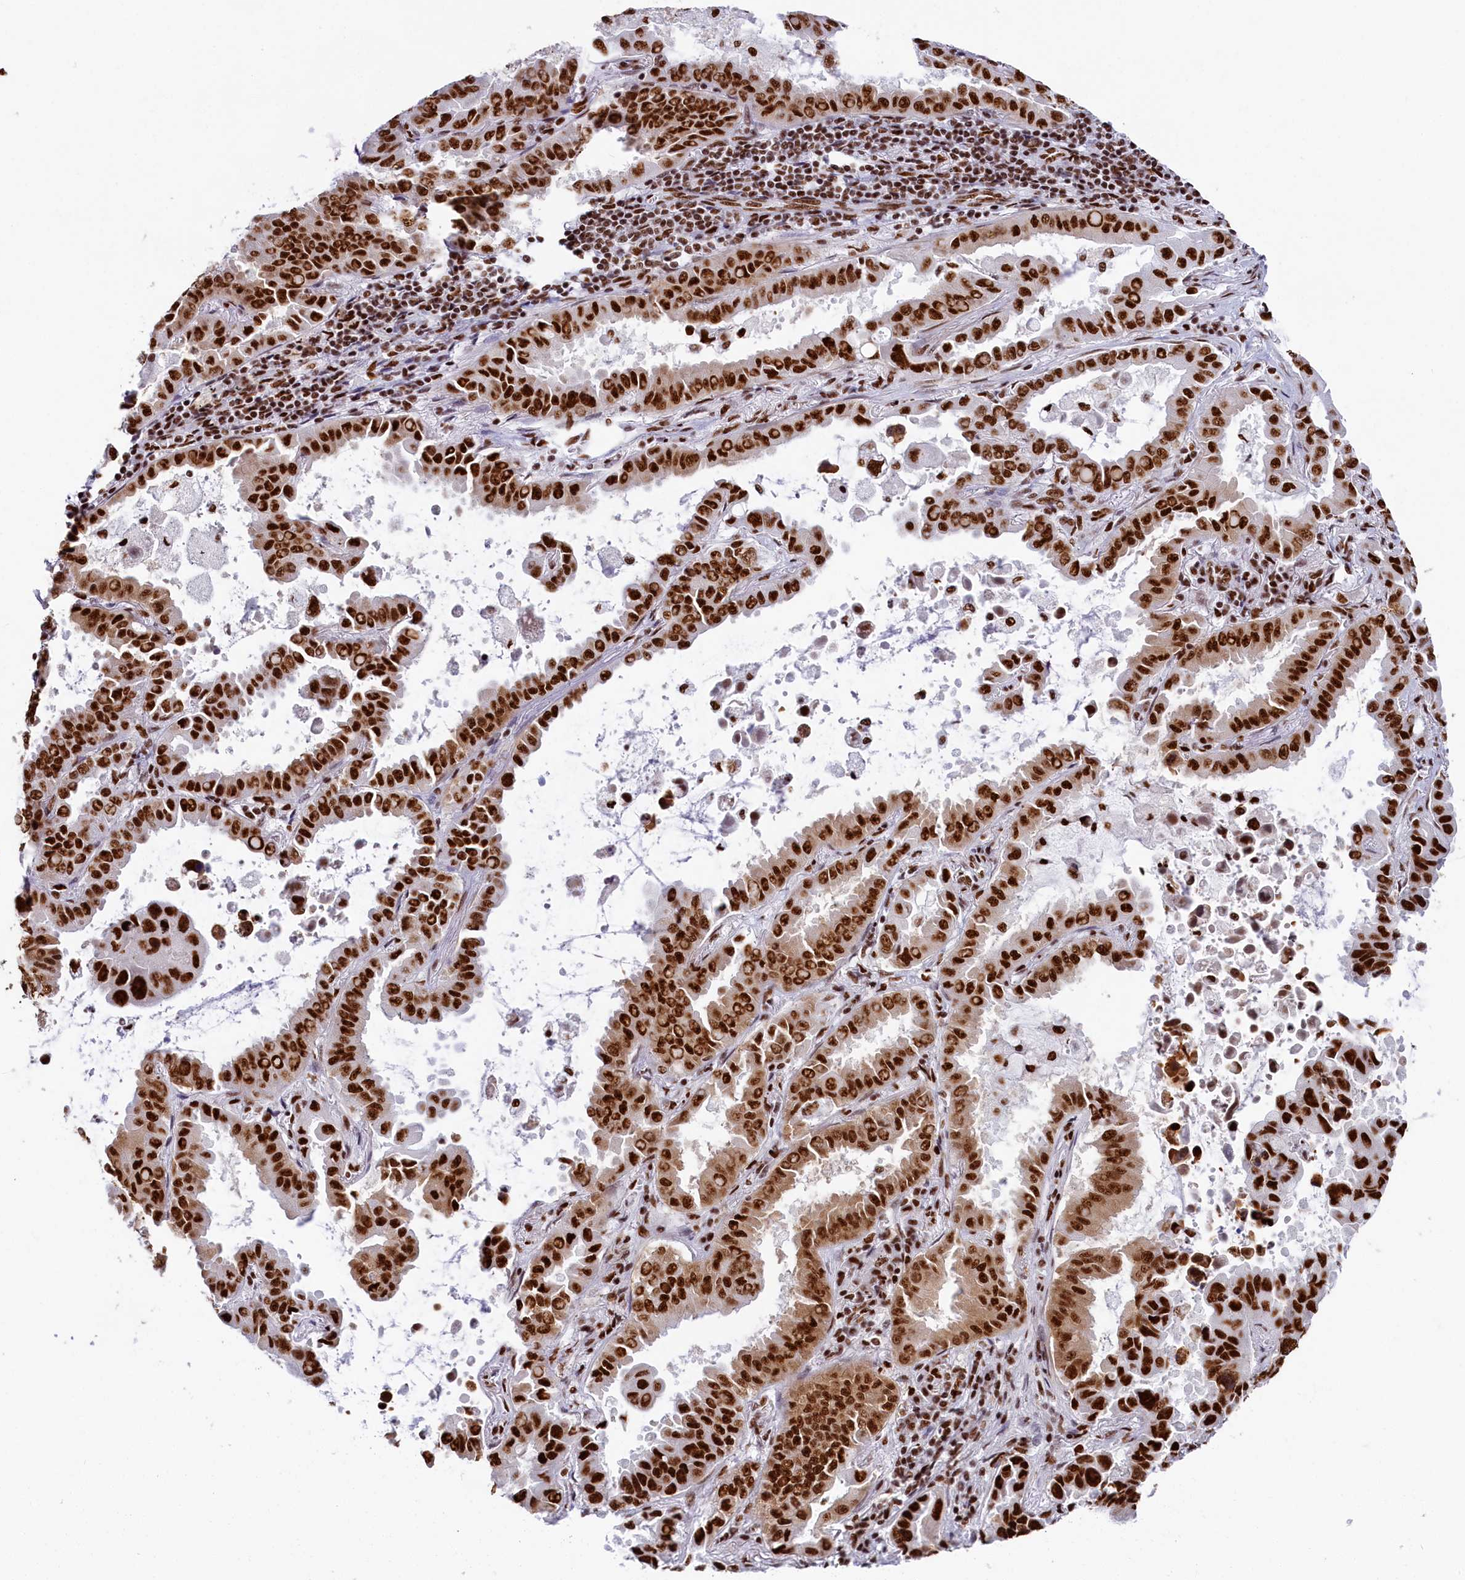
{"staining": {"intensity": "strong", "quantity": ">75%", "location": "nuclear"}, "tissue": "lung cancer", "cell_type": "Tumor cells", "image_type": "cancer", "snomed": [{"axis": "morphology", "description": "Adenocarcinoma, NOS"}, {"axis": "topography", "description": "Lung"}], "caption": "Protein staining of adenocarcinoma (lung) tissue shows strong nuclear staining in approximately >75% of tumor cells. The protein of interest is shown in brown color, while the nuclei are stained blue.", "gene": "SNRNP70", "patient": {"sex": "male", "age": 64}}